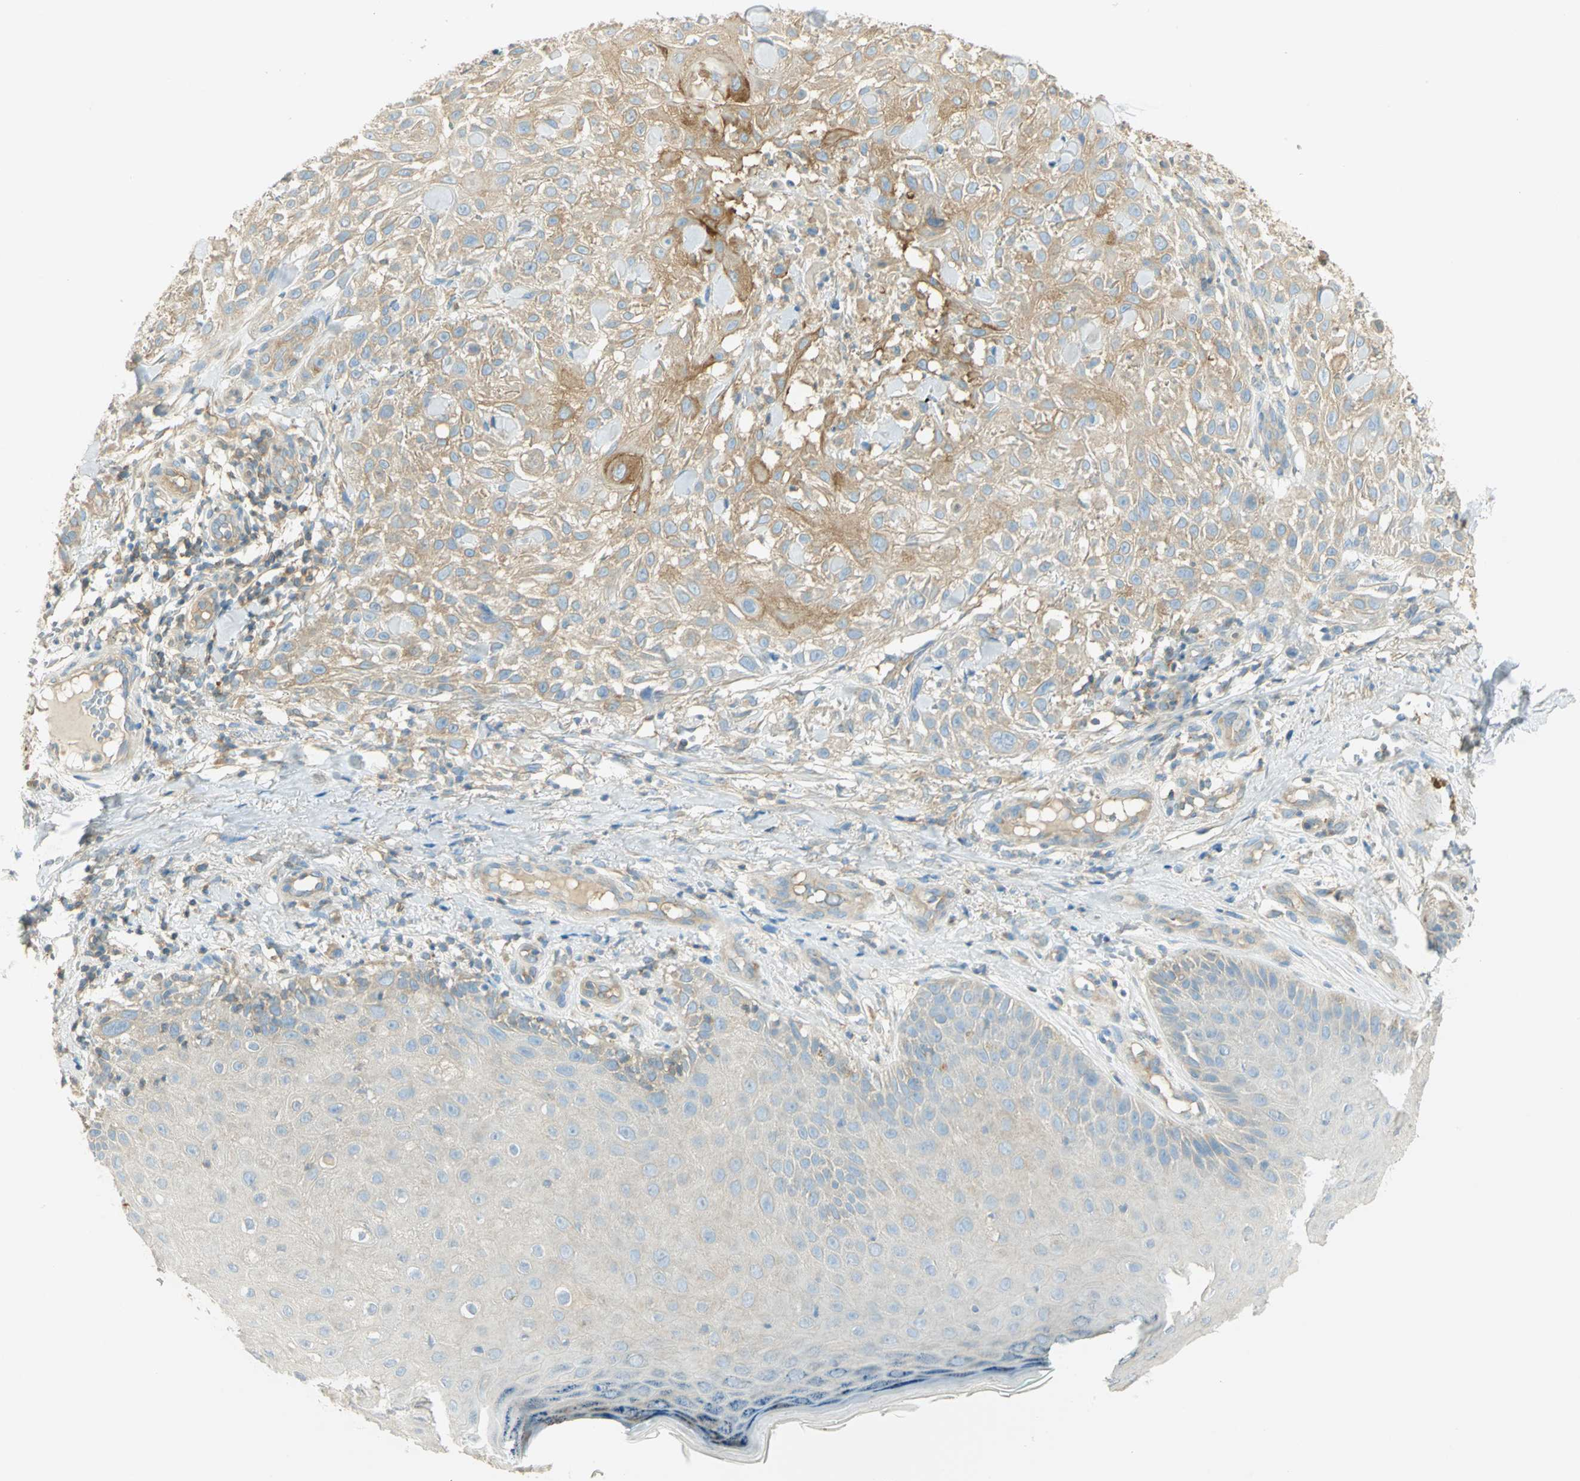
{"staining": {"intensity": "moderate", "quantity": ">75%", "location": "cytoplasmic/membranous"}, "tissue": "skin cancer", "cell_type": "Tumor cells", "image_type": "cancer", "snomed": [{"axis": "morphology", "description": "Squamous cell carcinoma, NOS"}, {"axis": "topography", "description": "Skin"}], "caption": "Immunohistochemistry photomicrograph of neoplastic tissue: human skin cancer (squamous cell carcinoma) stained using IHC reveals medium levels of moderate protein expression localized specifically in the cytoplasmic/membranous of tumor cells, appearing as a cytoplasmic/membranous brown color.", "gene": "TSC22D2", "patient": {"sex": "female", "age": 42}}